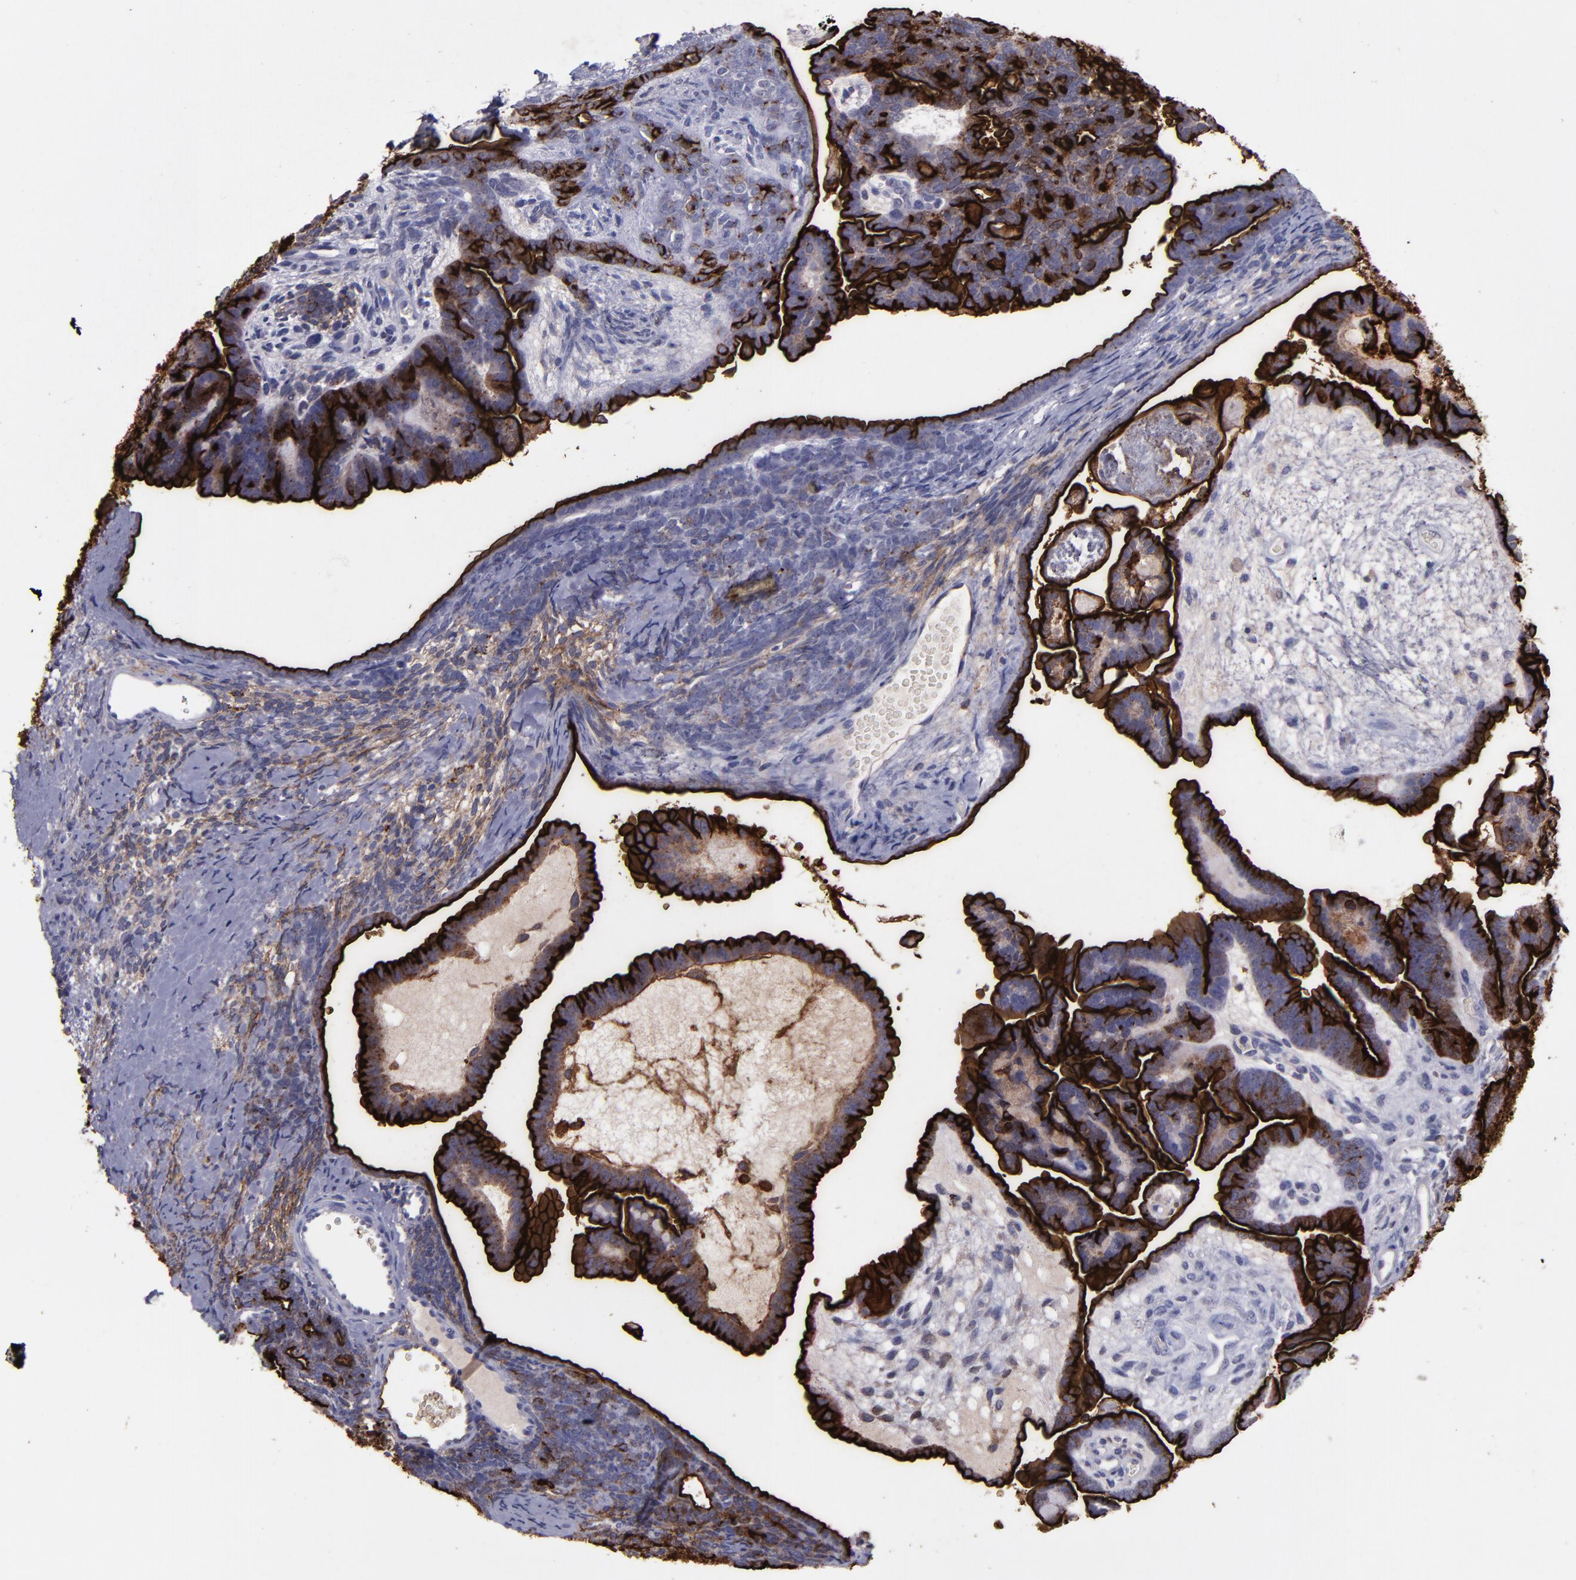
{"staining": {"intensity": "strong", "quantity": ">75%", "location": "cytoplasmic/membranous"}, "tissue": "endometrial cancer", "cell_type": "Tumor cells", "image_type": "cancer", "snomed": [{"axis": "morphology", "description": "Neoplasm, malignant, NOS"}, {"axis": "topography", "description": "Endometrium"}], "caption": "Endometrial neoplasm (malignant) was stained to show a protein in brown. There is high levels of strong cytoplasmic/membranous expression in about >75% of tumor cells. The staining was performed using DAB (3,3'-diaminobenzidine) to visualize the protein expression in brown, while the nuclei were stained in blue with hematoxylin (Magnification: 20x).", "gene": "MFGE8", "patient": {"sex": "female", "age": 74}}